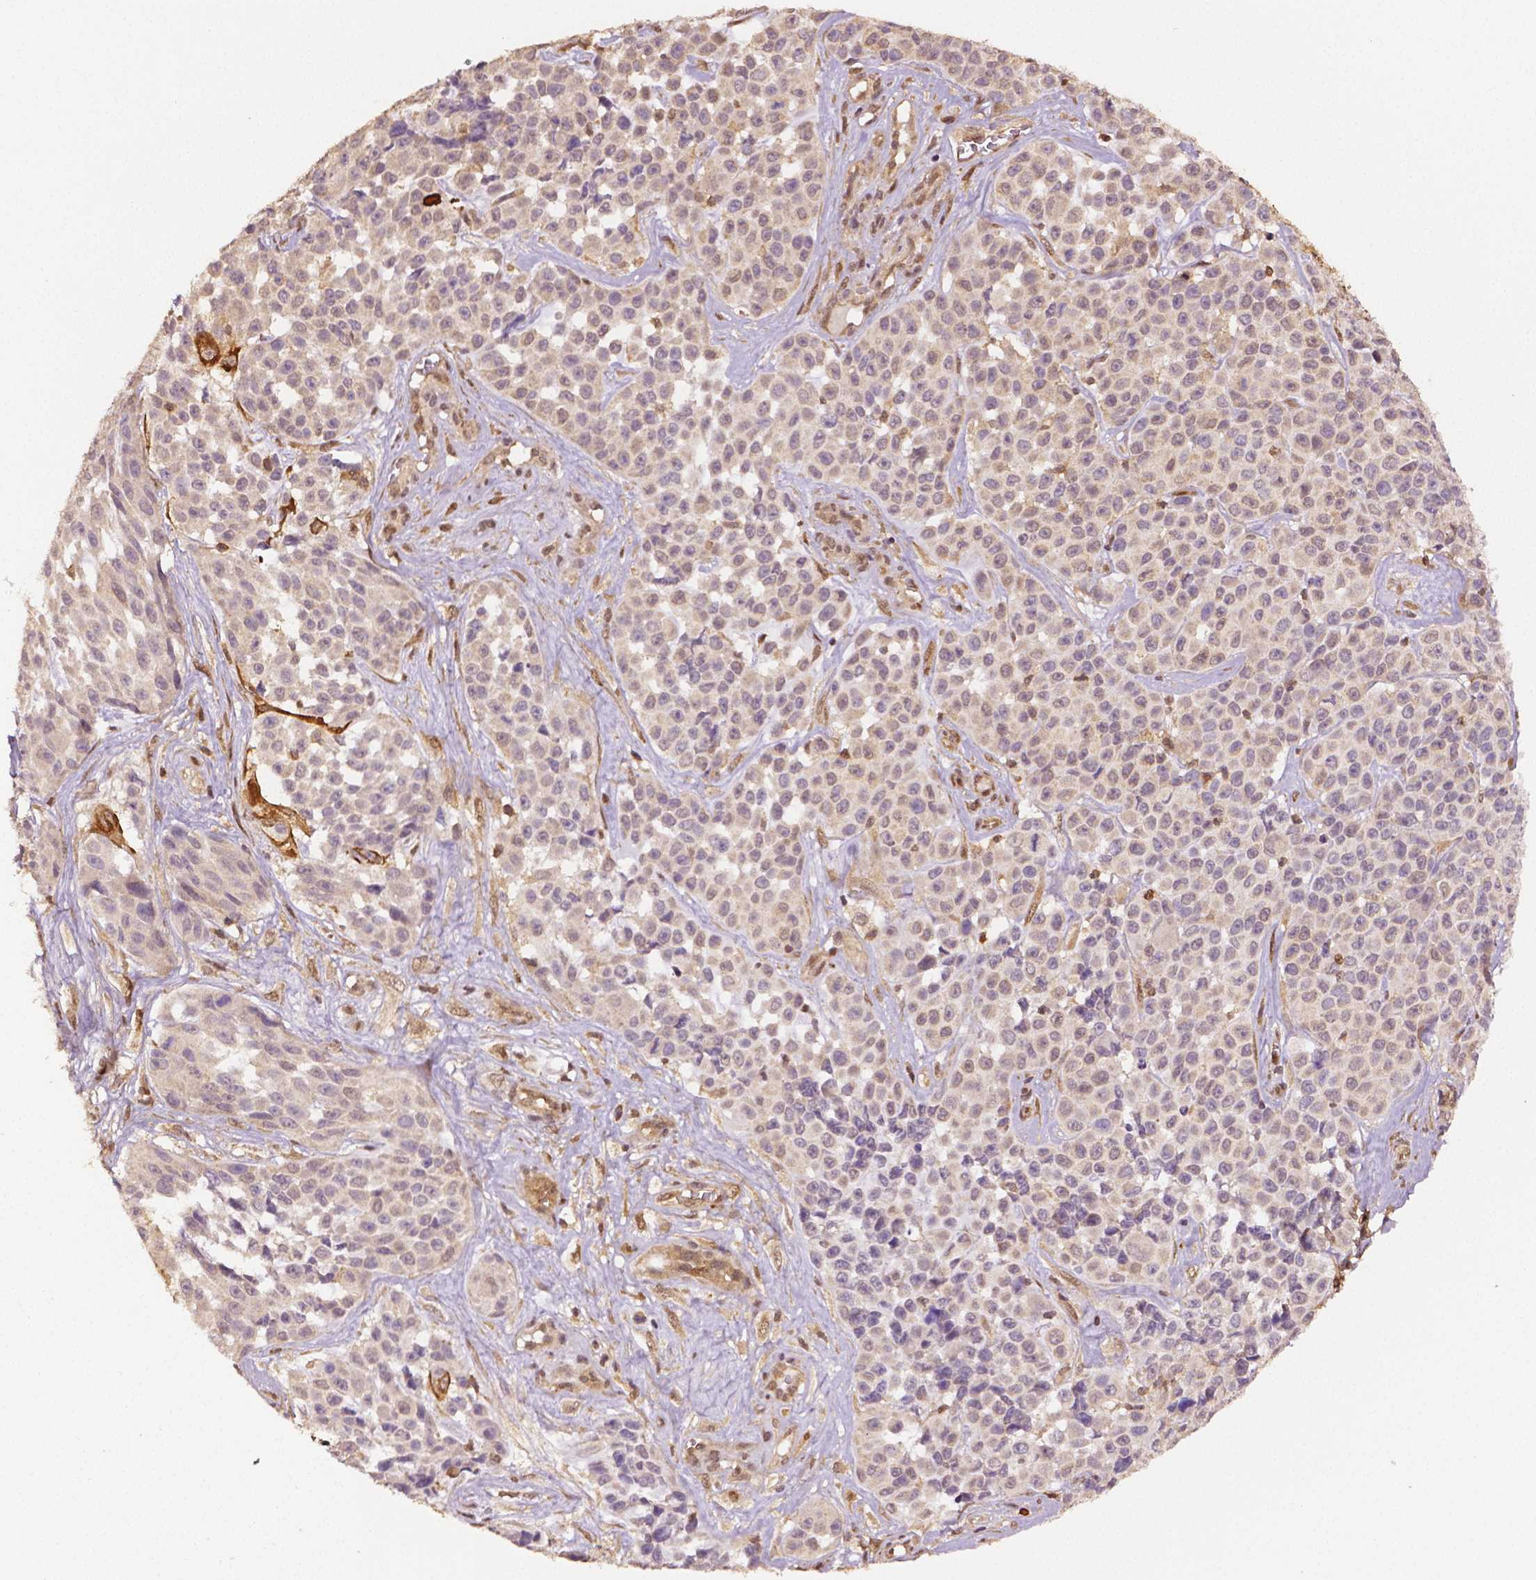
{"staining": {"intensity": "negative", "quantity": "none", "location": "none"}, "tissue": "melanoma", "cell_type": "Tumor cells", "image_type": "cancer", "snomed": [{"axis": "morphology", "description": "Malignant melanoma, NOS"}, {"axis": "topography", "description": "Skin"}], "caption": "A micrograph of human melanoma is negative for staining in tumor cells.", "gene": "STAT3", "patient": {"sex": "female", "age": 88}}